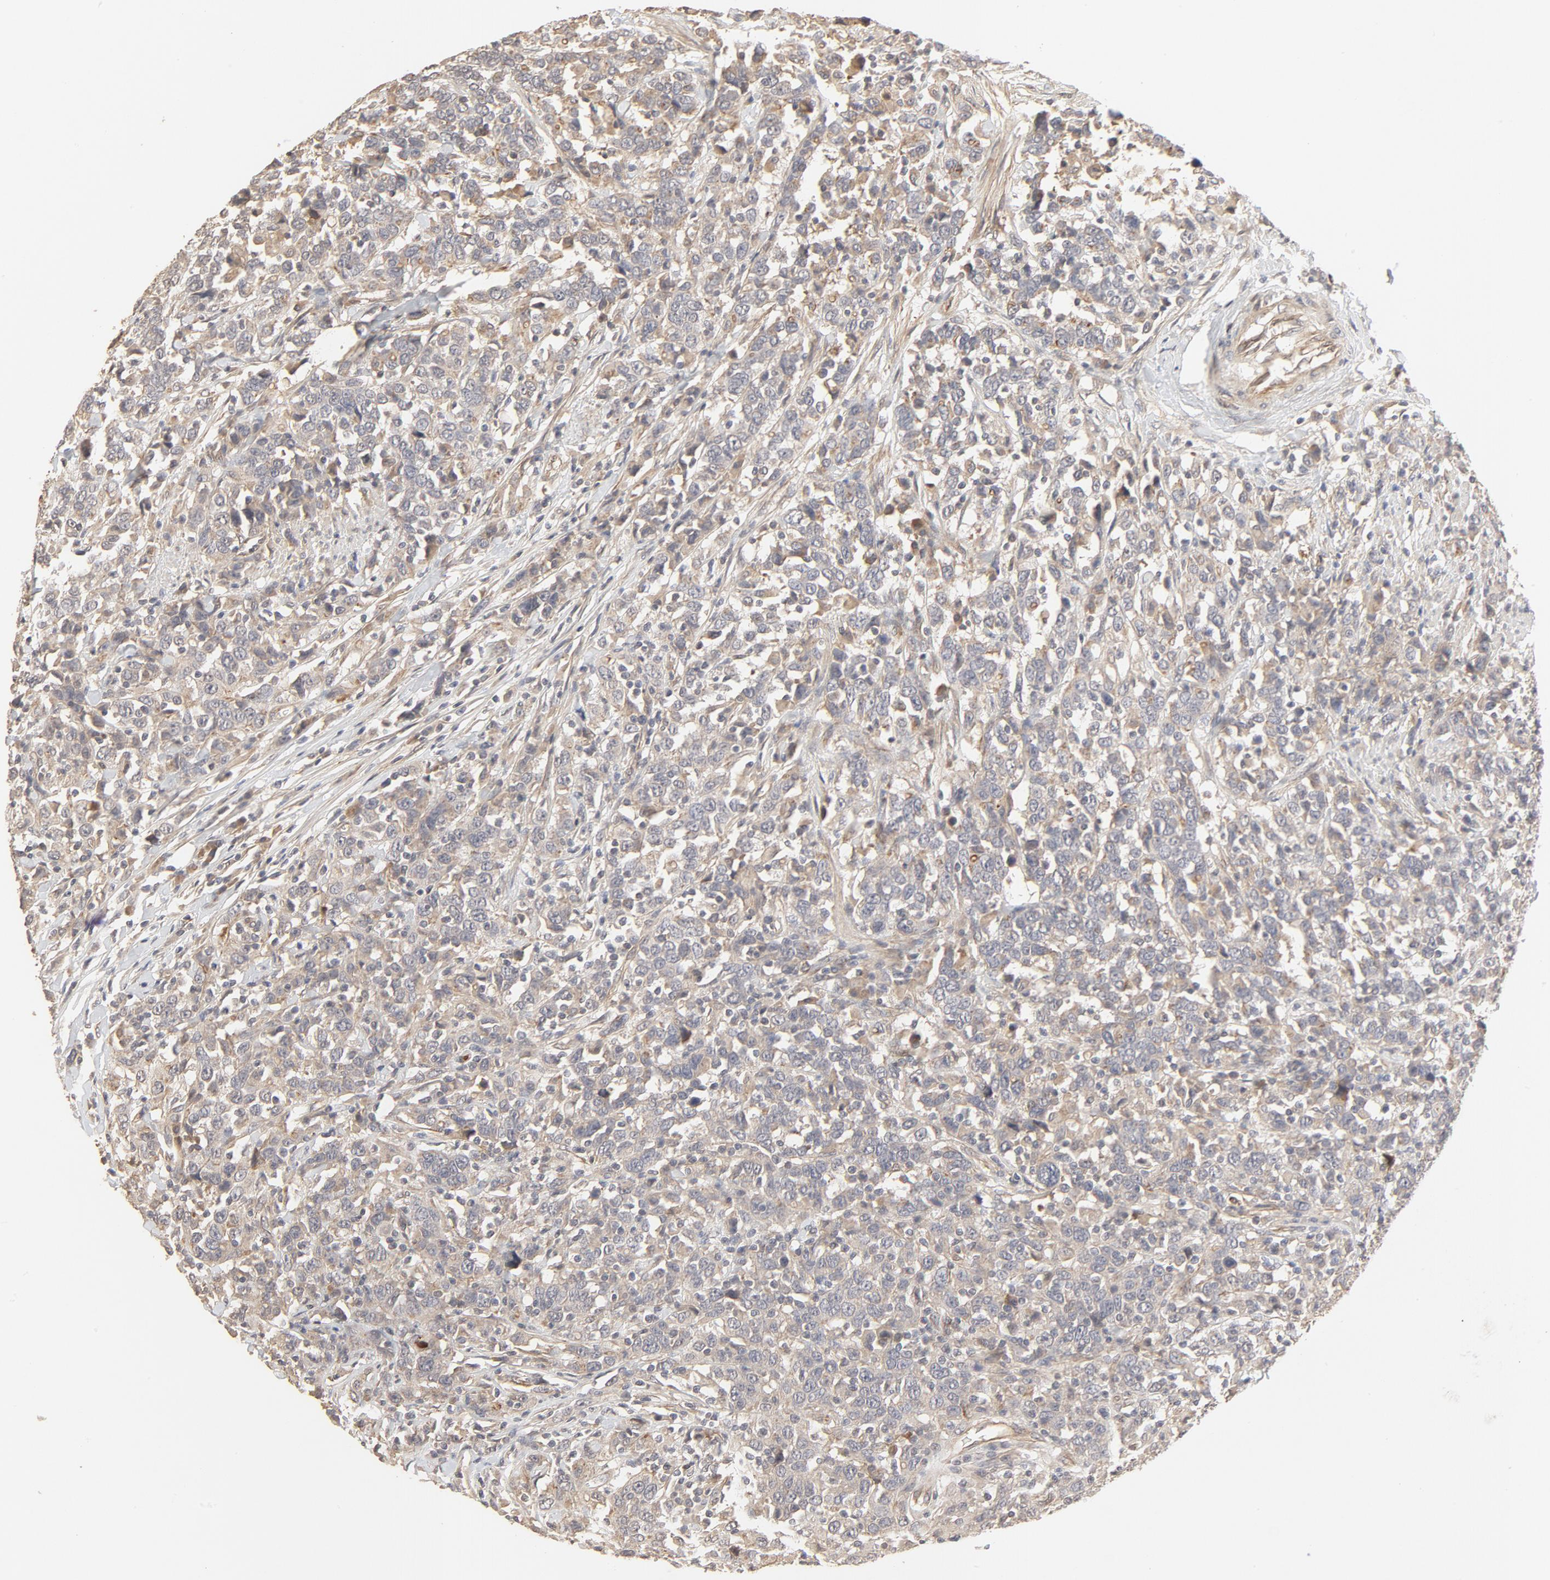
{"staining": {"intensity": "moderate", "quantity": ">75%", "location": "cytoplasmic/membranous"}, "tissue": "urothelial cancer", "cell_type": "Tumor cells", "image_type": "cancer", "snomed": [{"axis": "morphology", "description": "Urothelial carcinoma, High grade"}, {"axis": "topography", "description": "Urinary bladder"}], "caption": "Approximately >75% of tumor cells in high-grade urothelial carcinoma reveal moderate cytoplasmic/membranous protein positivity as visualized by brown immunohistochemical staining.", "gene": "IL3RA", "patient": {"sex": "male", "age": 61}}